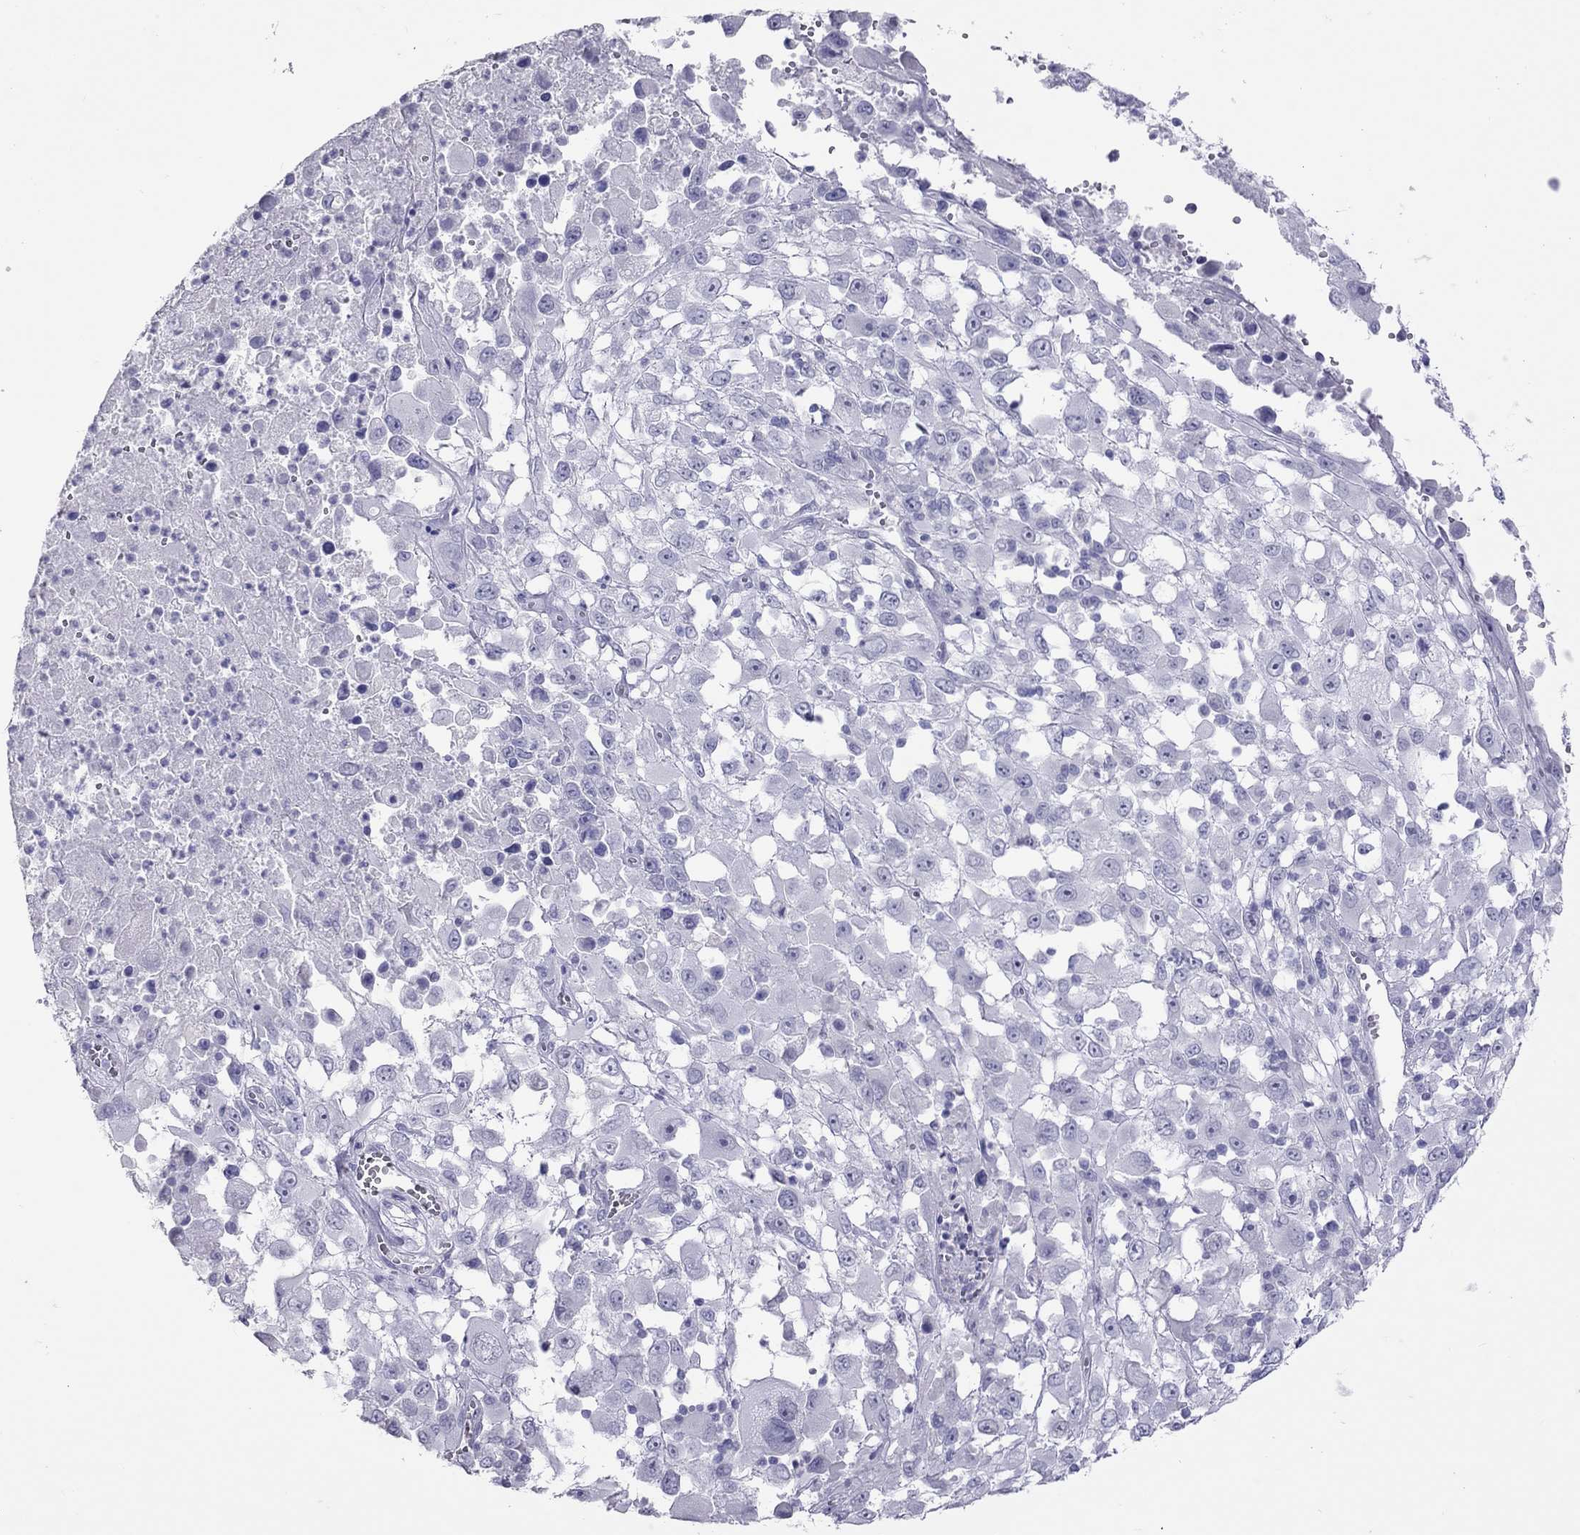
{"staining": {"intensity": "negative", "quantity": "none", "location": "none"}, "tissue": "melanoma", "cell_type": "Tumor cells", "image_type": "cancer", "snomed": [{"axis": "morphology", "description": "Malignant melanoma, Metastatic site"}, {"axis": "topography", "description": "Soft tissue"}], "caption": "Immunohistochemistry (IHC) of human melanoma exhibits no staining in tumor cells.", "gene": "MUC16", "patient": {"sex": "male", "age": 50}}